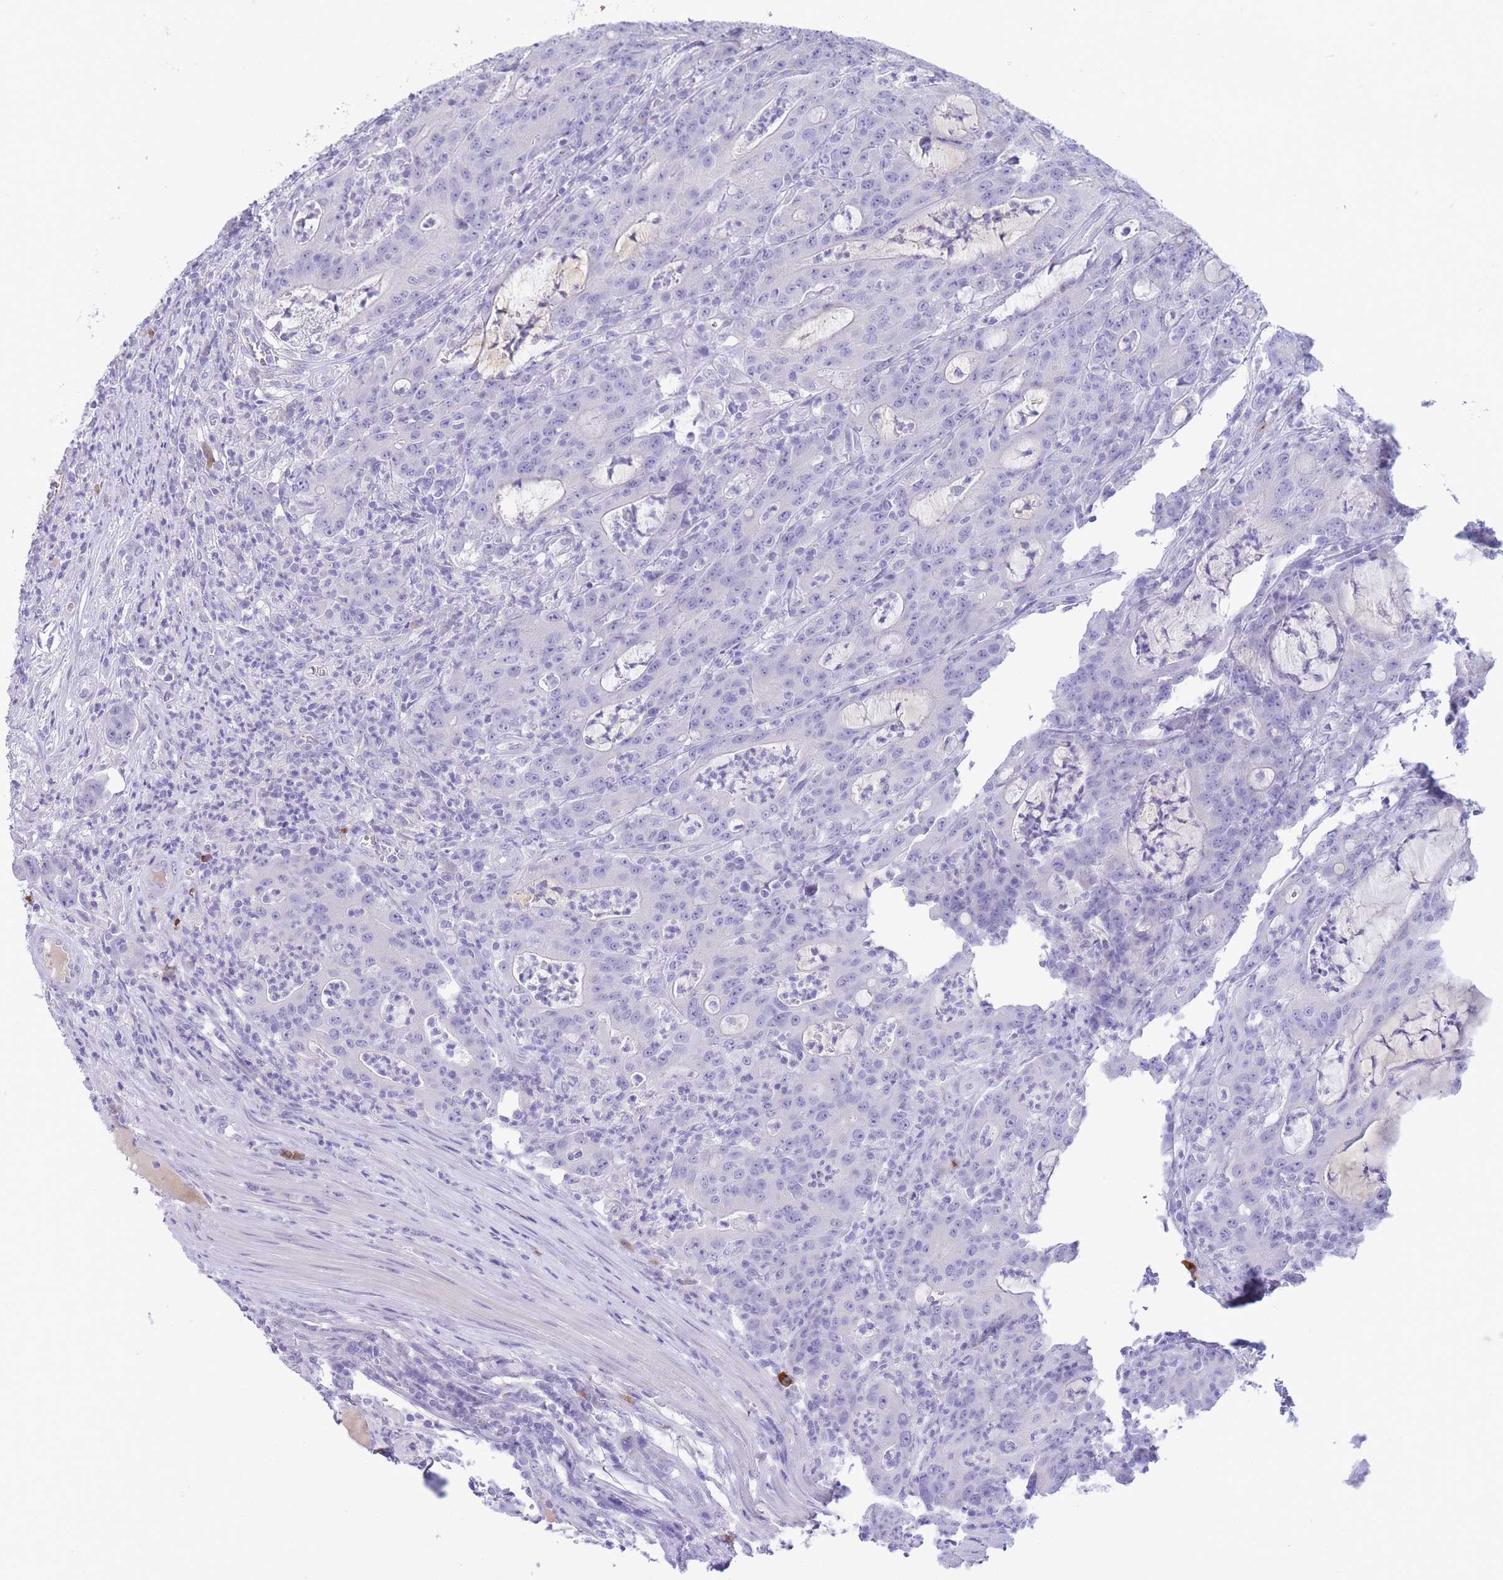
{"staining": {"intensity": "negative", "quantity": "none", "location": "none"}, "tissue": "colorectal cancer", "cell_type": "Tumor cells", "image_type": "cancer", "snomed": [{"axis": "morphology", "description": "Adenocarcinoma, NOS"}, {"axis": "topography", "description": "Colon"}], "caption": "This is an immunohistochemistry (IHC) image of adenocarcinoma (colorectal). There is no expression in tumor cells.", "gene": "ASAP3", "patient": {"sex": "male", "age": 83}}